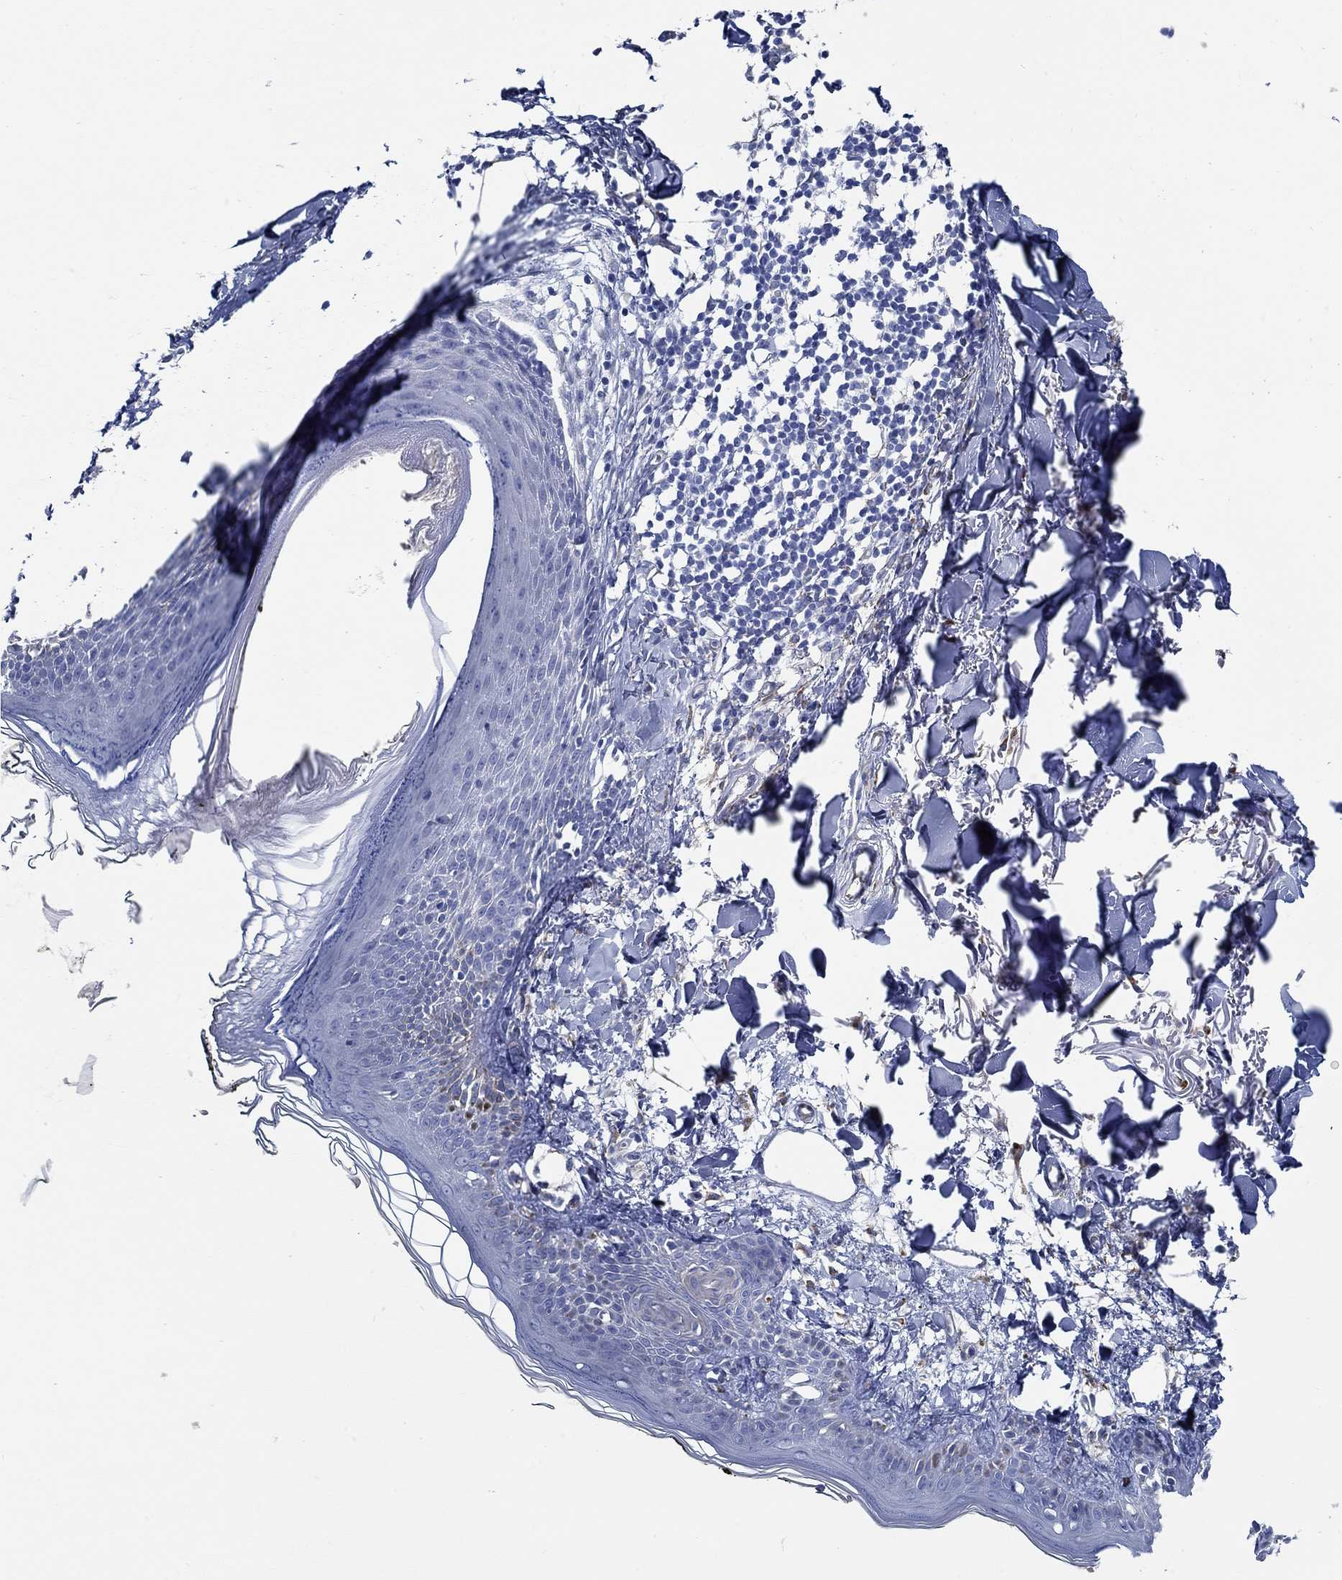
{"staining": {"intensity": "negative", "quantity": "none", "location": "none"}, "tissue": "skin", "cell_type": "Fibroblasts", "image_type": "normal", "snomed": [{"axis": "morphology", "description": "Normal tissue, NOS"}, {"axis": "topography", "description": "Skin"}], "caption": "Immunohistochemistry of normal human skin displays no expression in fibroblasts.", "gene": "HECW2", "patient": {"sex": "male", "age": 76}}